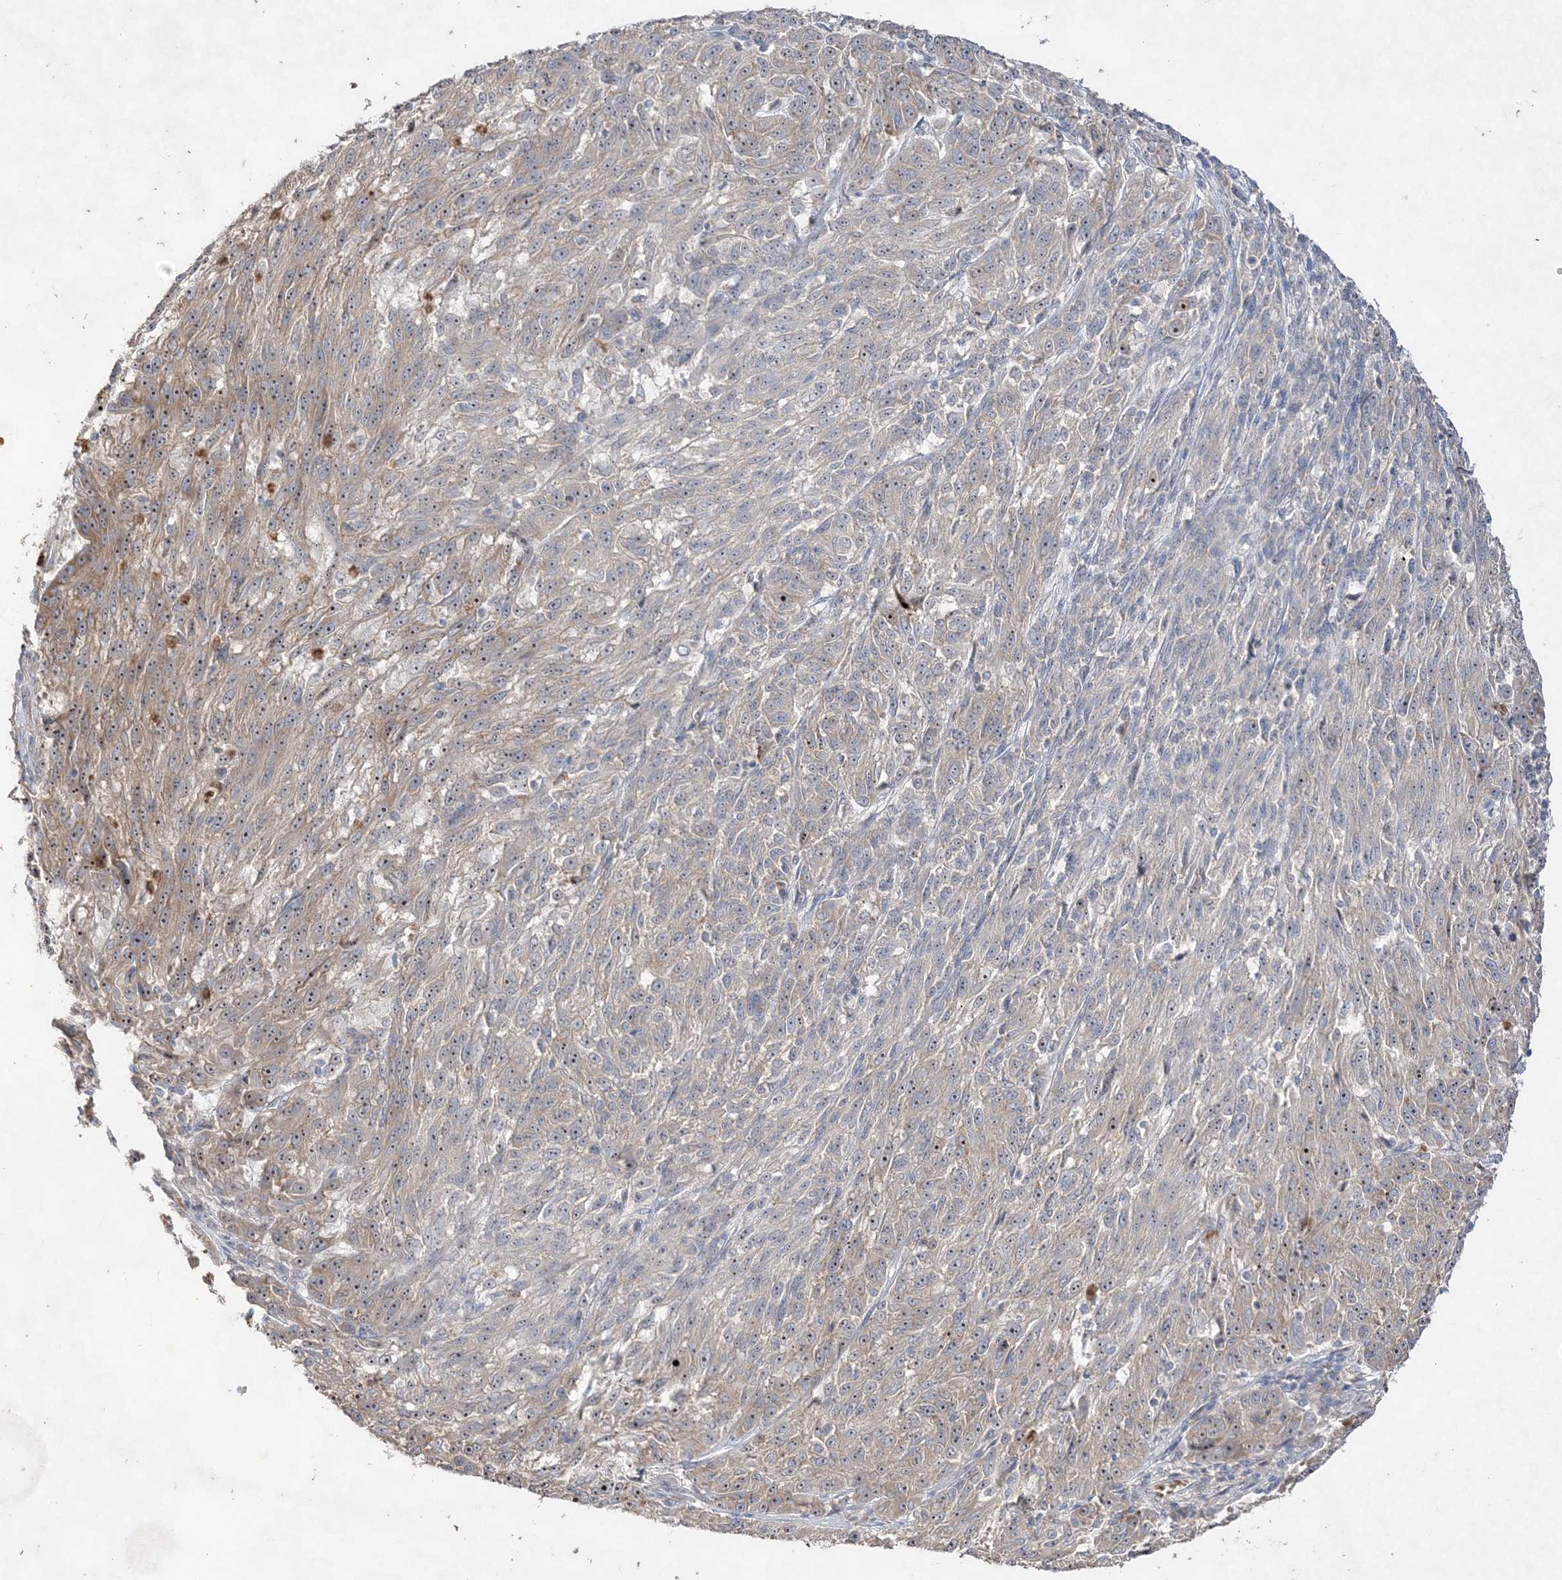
{"staining": {"intensity": "moderate", "quantity": "25%-75%", "location": "nuclear"}, "tissue": "melanoma", "cell_type": "Tumor cells", "image_type": "cancer", "snomed": [{"axis": "morphology", "description": "Malignant melanoma, NOS"}, {"axis": "topography", "description": "Skin"}], "caption": "Protein expression analysis of human melanoma reveals moderate nuclear staining in about 25%-75% of tumor cells.", "gene": "NOP16", "patient": {"sex": "male", "age": 53}}